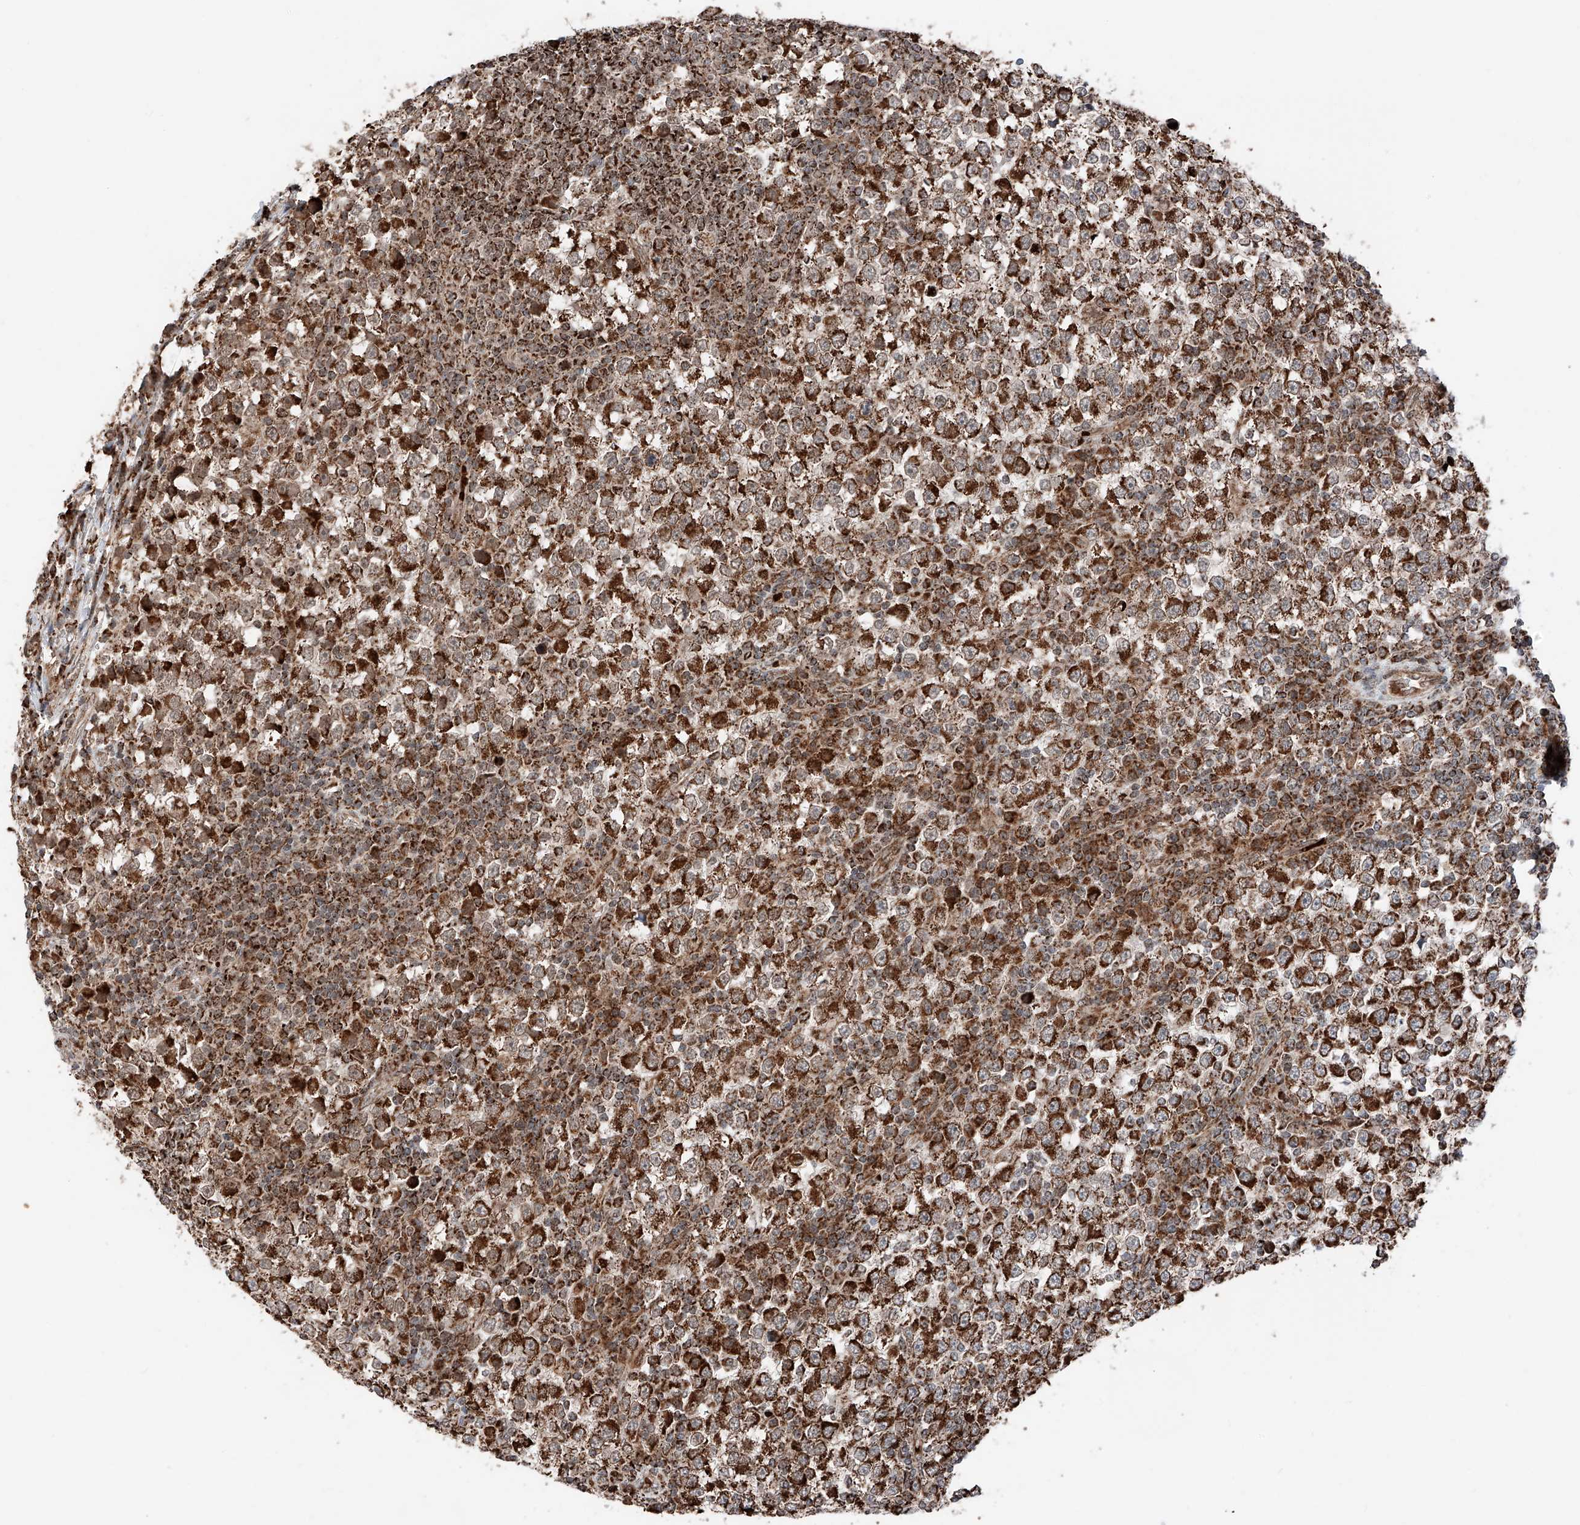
{"staining": {"intensity": "strong", "quantity": ">75%", "location": "cytoplasmic/membranous"}, "tissue": "testis cancer", "cell_type": "Tumor cells", "image_type": "cancer", "snomed": [{"axis": "morphology", "description": "Seminoma, NOS"}, {"axis": "topography", "description": "Testis"}], "caption": "Immunohistochemical staining of seminoma (testis) demonstrates strong cytoplasmic/membranous protein positivity in about >75% of tumor cells. The protein is shown in brown color, while the nuclei are stained blue.", "gene": "ZSCAN29", "patient": {"sex": "male", "age": 65}}